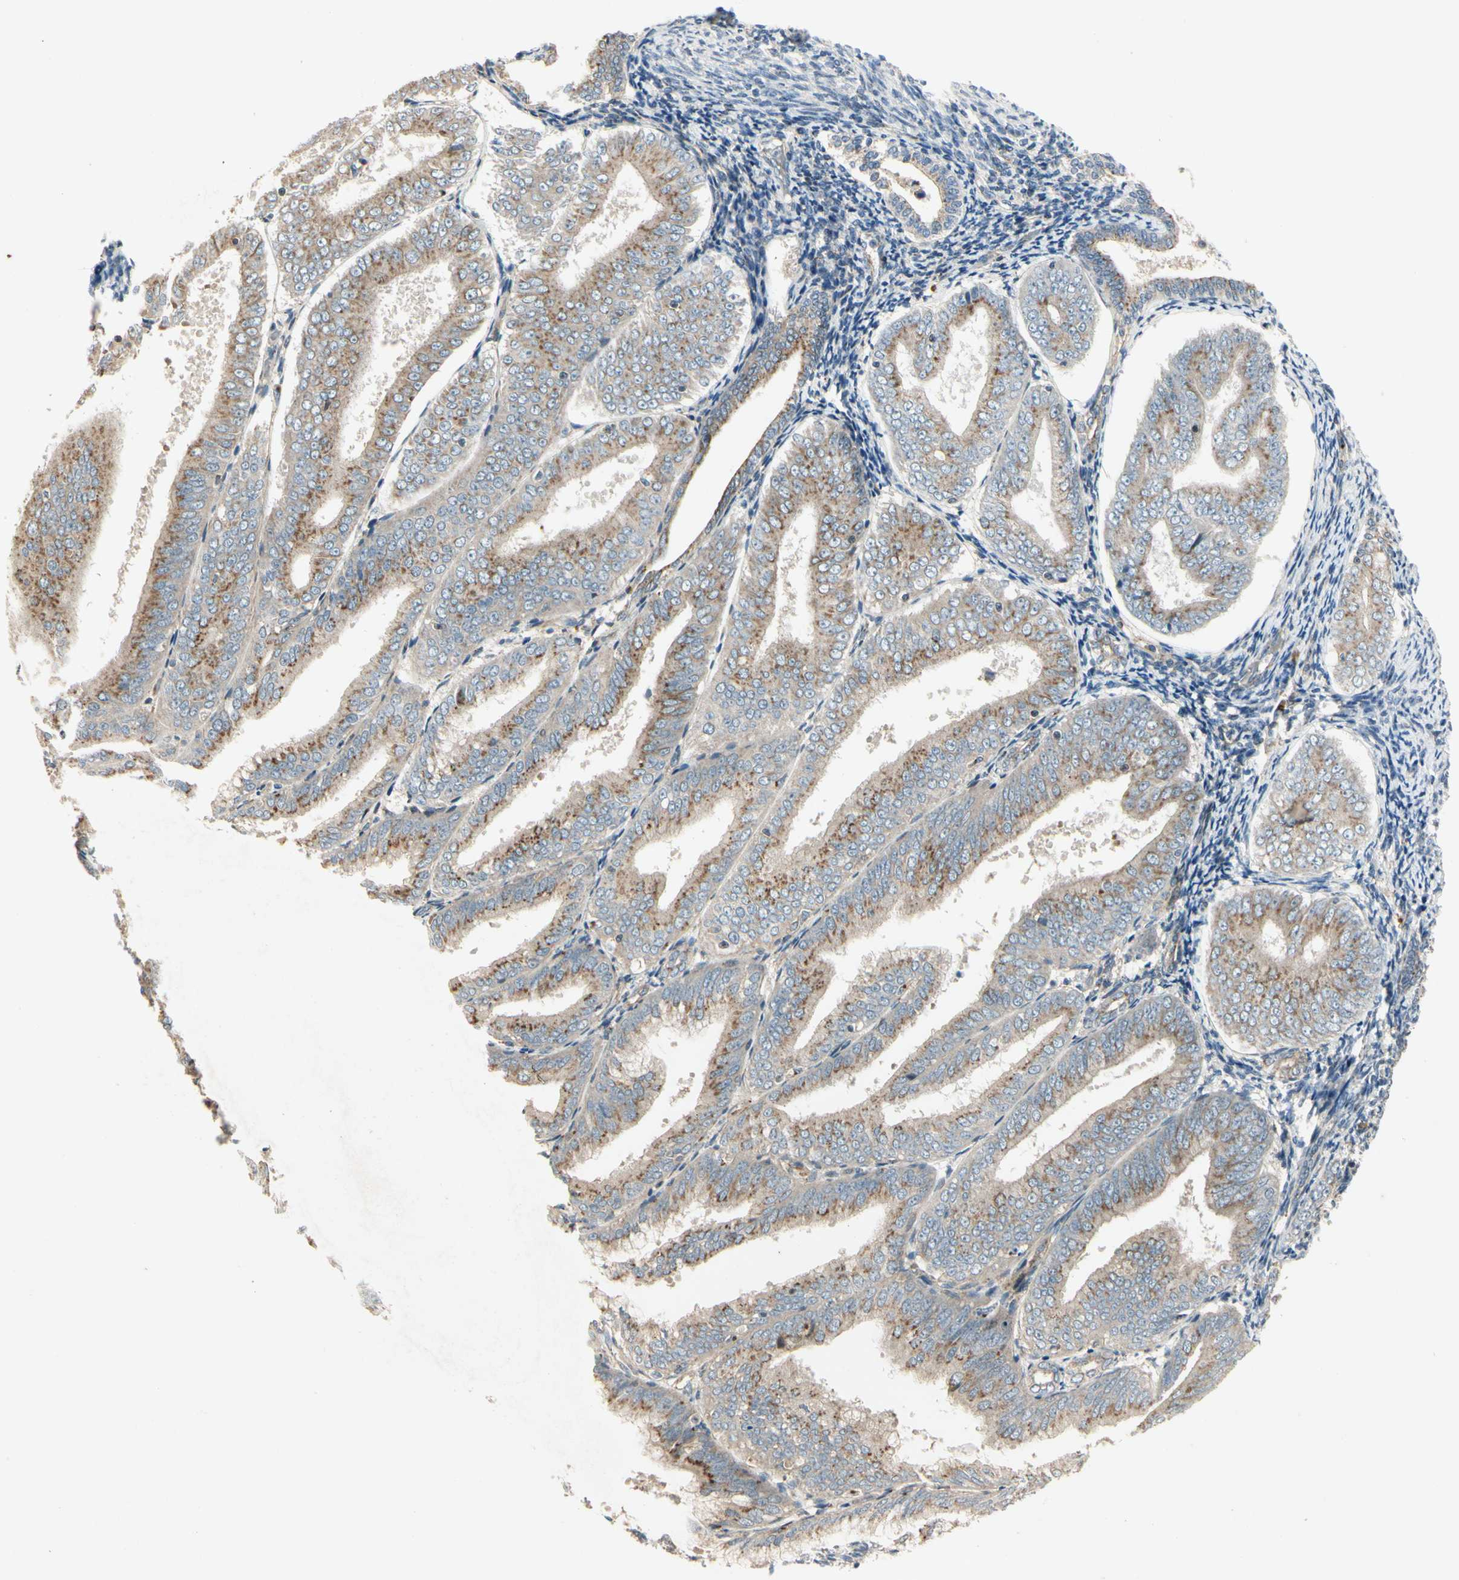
{"staining": {"intensity": "moderate", "quantity": ">75%", "location": "cytoplasmic/membranous"}, "tissue": "endometrial cancer", "cell_type": "Tumor cells", "image_type": "cancer", "snomed": [{"axis": "morphology", "description": "Adenocarcinoma, NOS"}, {"axis": "topography", "description": "Endometrium"}], "caption": "The histopathology image demonstrates immunohistochemical staining of endometrial adenocarcinoma. There is moderate cytoplasmic/membranous expression is seen in about >75% of tumor cells. Ihc stains the protein of interest in brown and the nuclei are stained blue.", "gene": "ABCA3", "patient": {"sex": "female", "age": 63}}